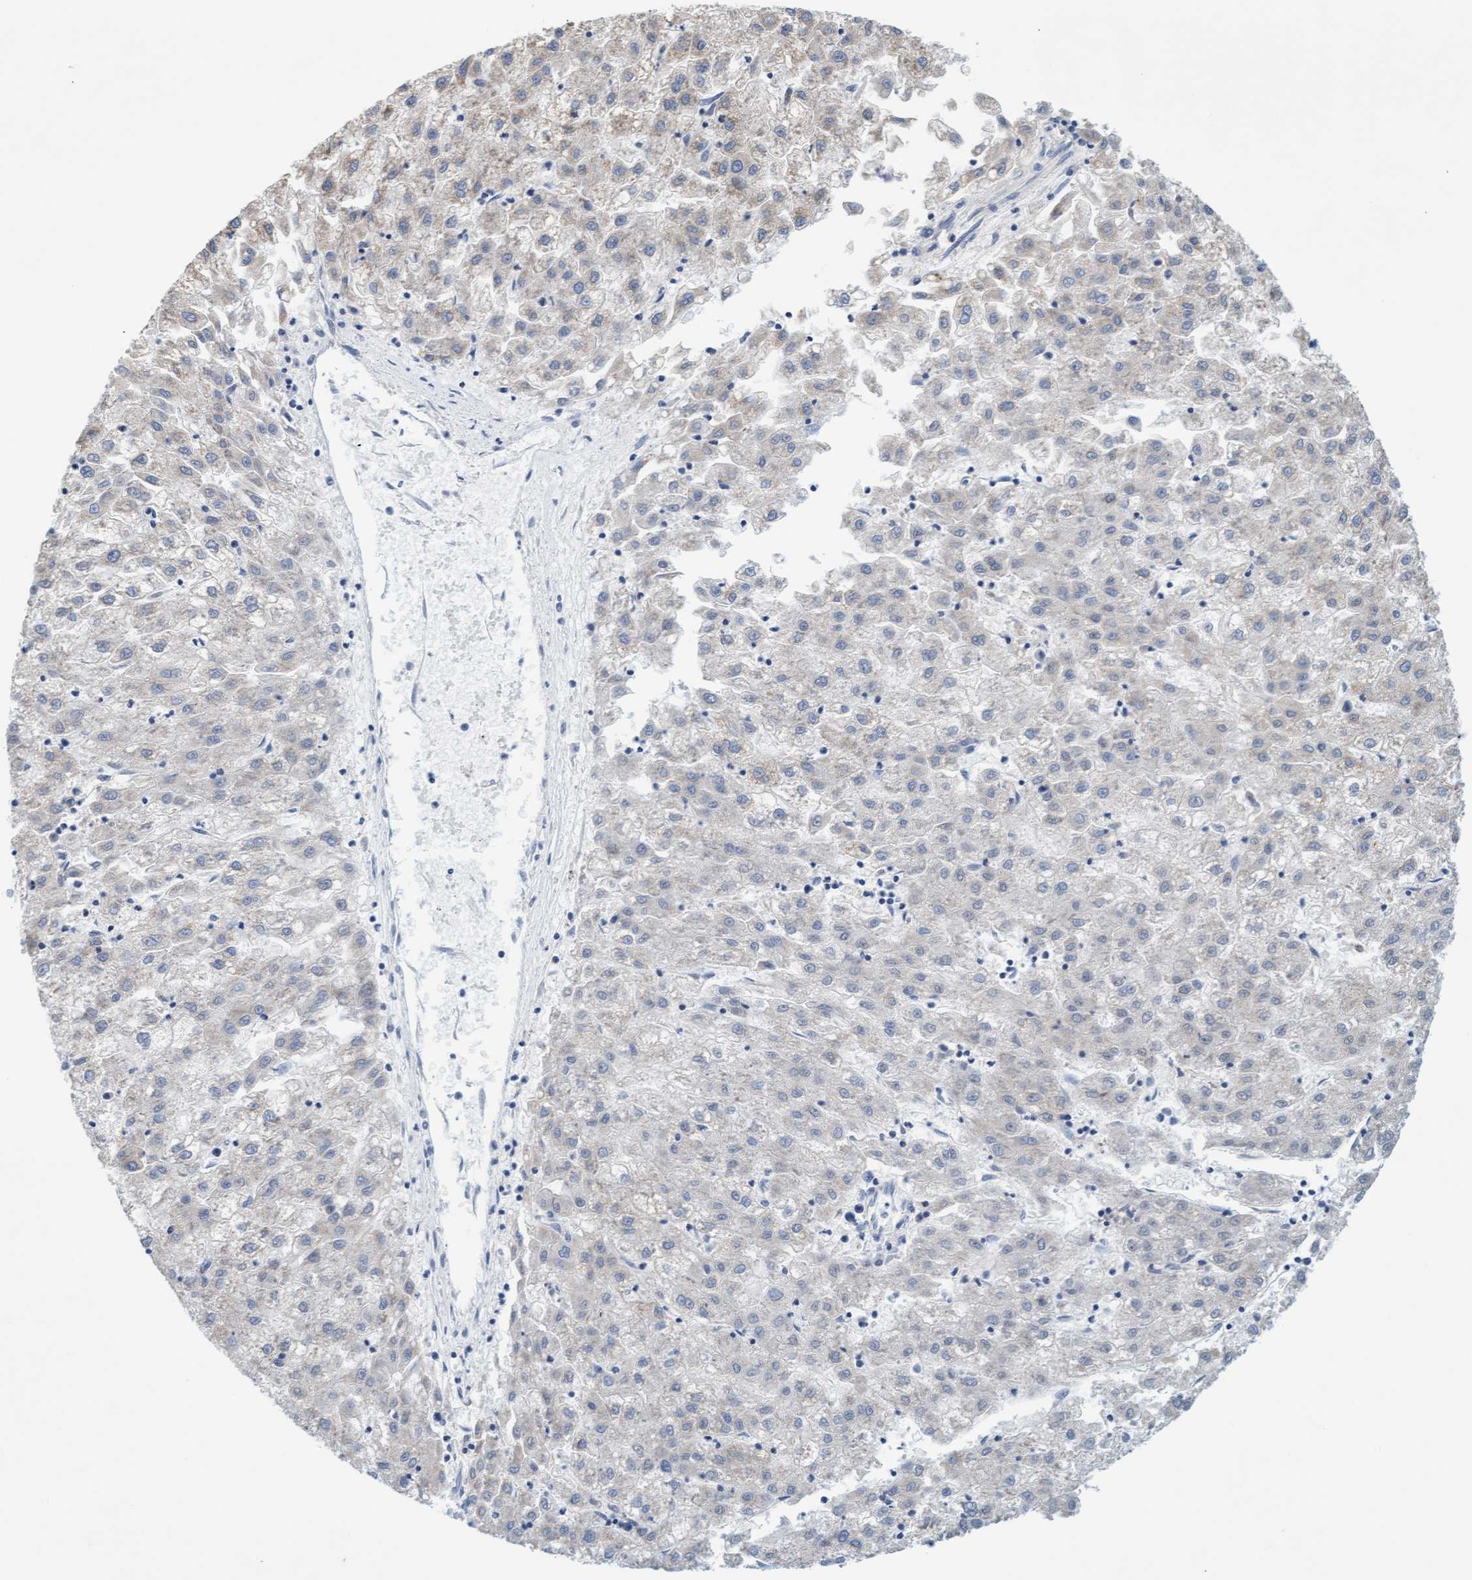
{"staining": {"intensity": "negative", "quantity": "none", "location": "none"}, "tissue": "liver cancer", "cell_type": "Tumor cells", "image_type": "cancer", "snomed": [{"axis": "morphology", "description": "Carcinoma, Hepatocellular, NOS"}, {"axis": "topography", "description": "Liver"}], "caption": "High power microscopy image of an immunohistochemistry (IHC) photomicrograph of liver cancer, revealing no significant staining in tumor cells.", "gene": "SLC28A3", "patient": {"sex": "male", "age": 72}}